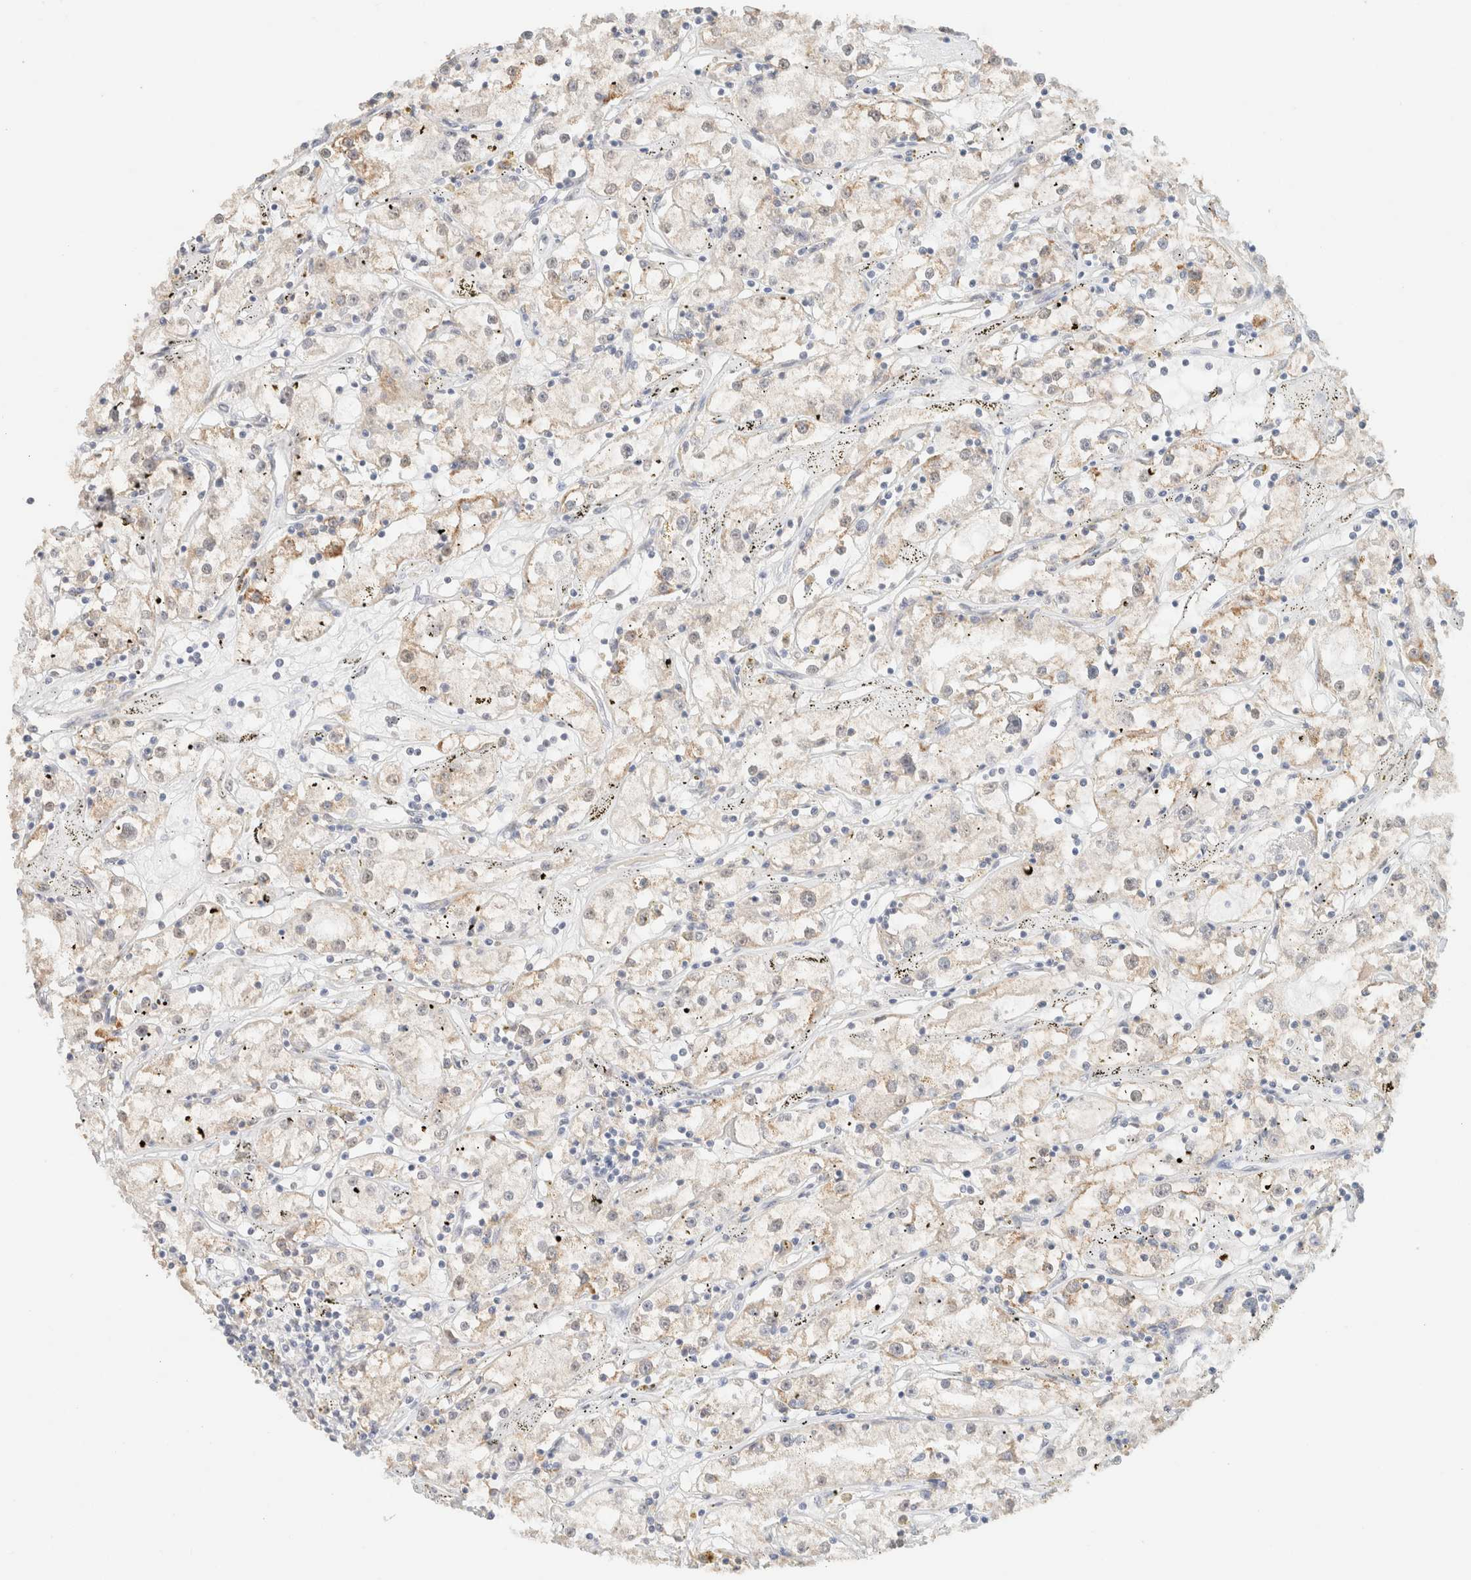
{"staining": {"intensity": "weak", "quantity": "<25%", "location": "cytoplasmic/membranous"}, "tissue": "renal cancer", "cell_type": "Tumor cells", "image_type": "cancer", "snomed": [{"axis": "morphology", "description": "Adenocarcinoma, NOS"}, {"axis": "topography", "description": "Kidney"}], "caption": "Immunohistochemistry (IHC) of renal cancer (adenocarcinoma) demonstrates no staining in tumor cells. (DAB (3,3'-diaminobenzidine) immunohistochemistry, high magnification).", "gene": "CPA1", "patient": {"sex": "male", "age": 56}}